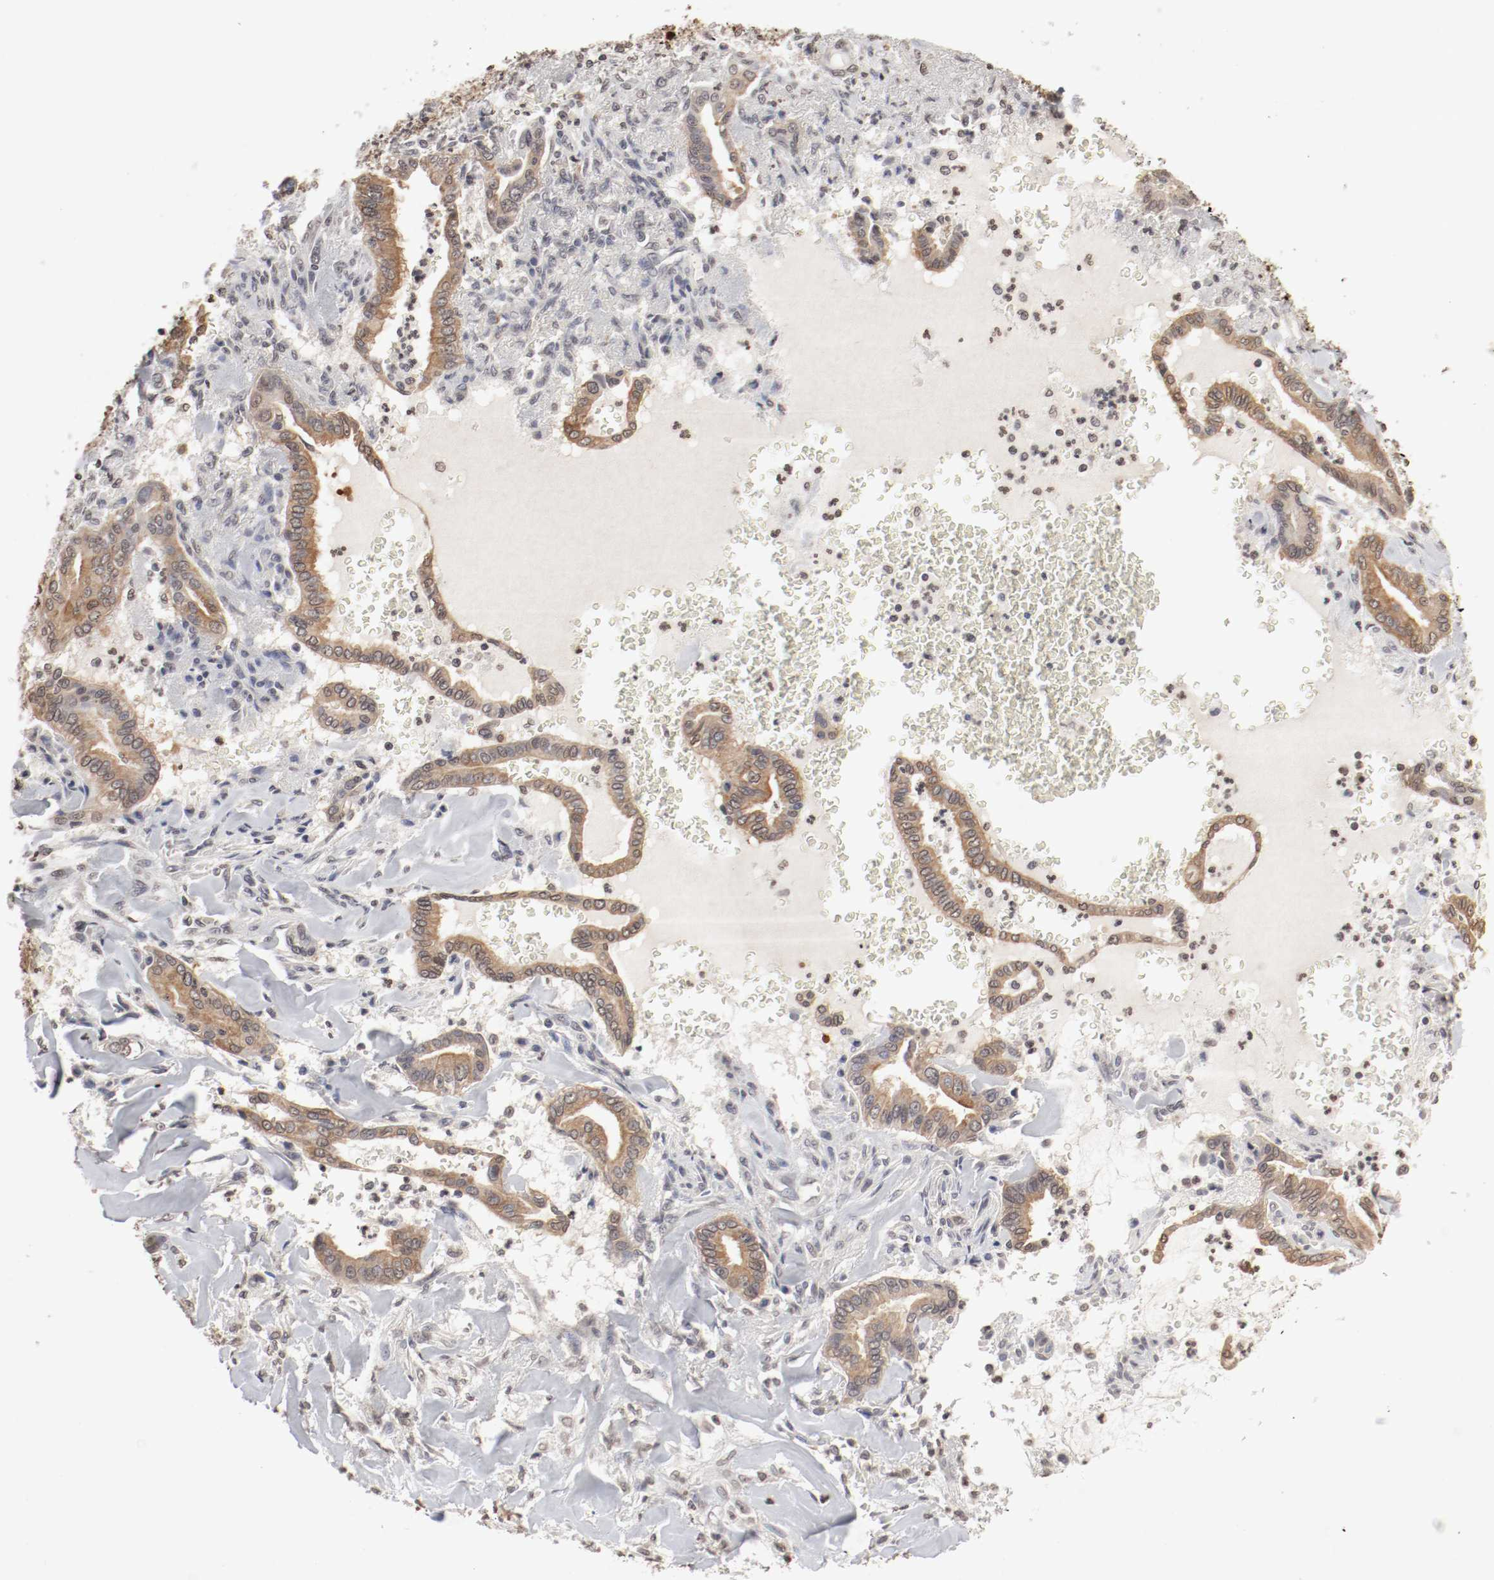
{"staining": {"intensity": "moderate", "quantity": ">75%", "location": "cytoplasmic/membranous"}, "tissue": "liver cancer", "cell_type": "Tumor cells", "image_type": "cancer", "snomed": [{"axis": "morphology", "description": "Cholangiocarcinoma"}, {"axis": "topography", "description": "Liver"}], "caption": "Human cholangiocarcinoma (liver) stained for a protein (brown) exhibits moderate cytoplasmic/membranous positive expression in approximately >75% of tumor cells.", "gene": "WASL", "patient": {"sex": "female", "age": 67}}